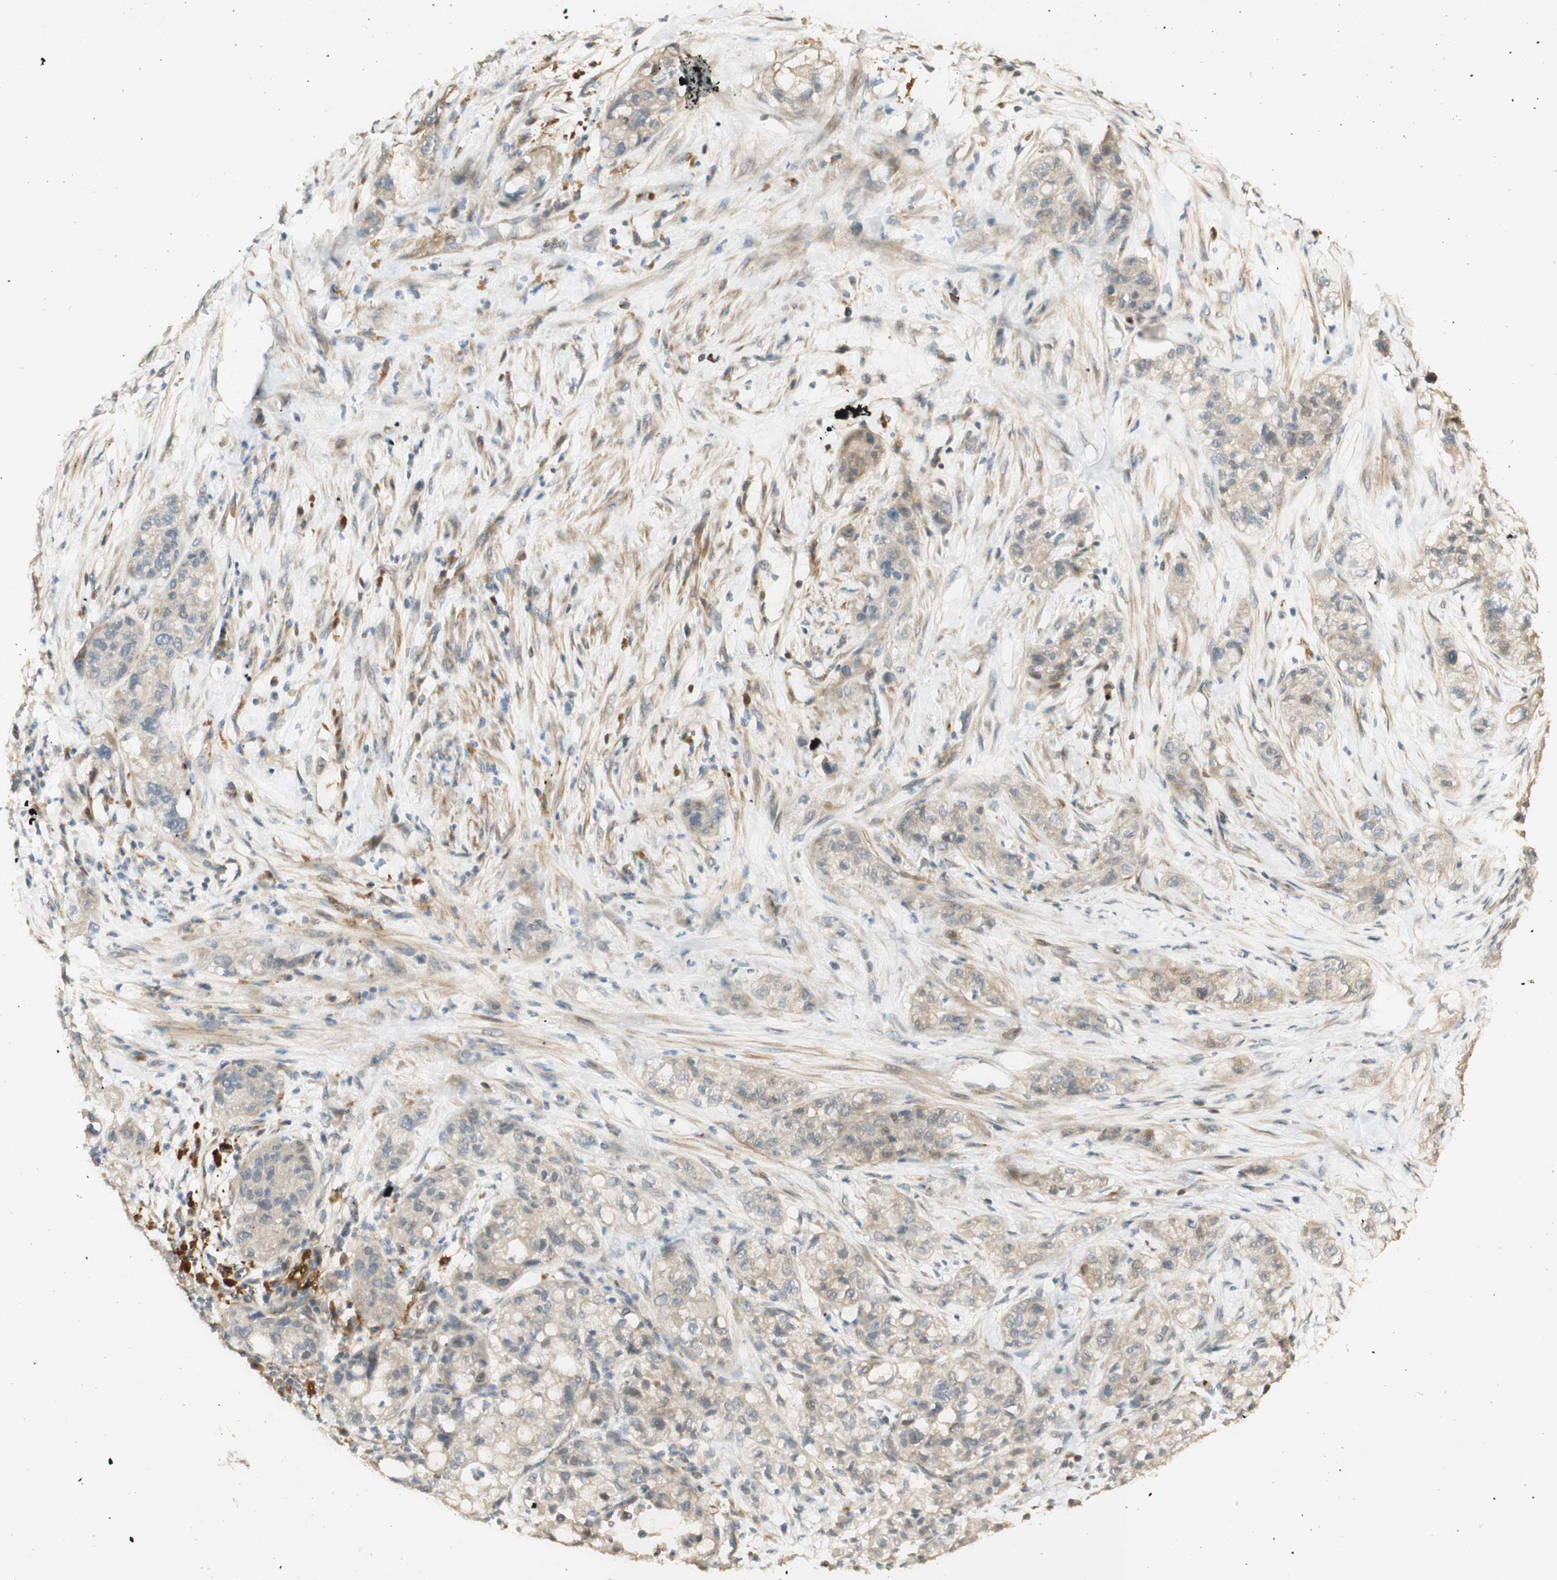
{"staining": {"intensity": "weak", "quantity": ">75%", "location": "cytoplasmic/membranous"}, "tissue": "pancreatic cancer", "cell_type": "Tumor cells", "image_type": "cancer", "snomed": [{"axis": "morphology", "description": "Adenocarcinoma, NOS"}, {"axis": "topography", "description": "Pancreas"}], "caption": "Immunohistochemical staining of pancreatic cancer (adenocarcinoma) exhibits weak cytoplasmic/membranous protein expression in about >75% of tumor cells.", "gene": "AGER", "patient": {"sex": "female", "age": 78}}